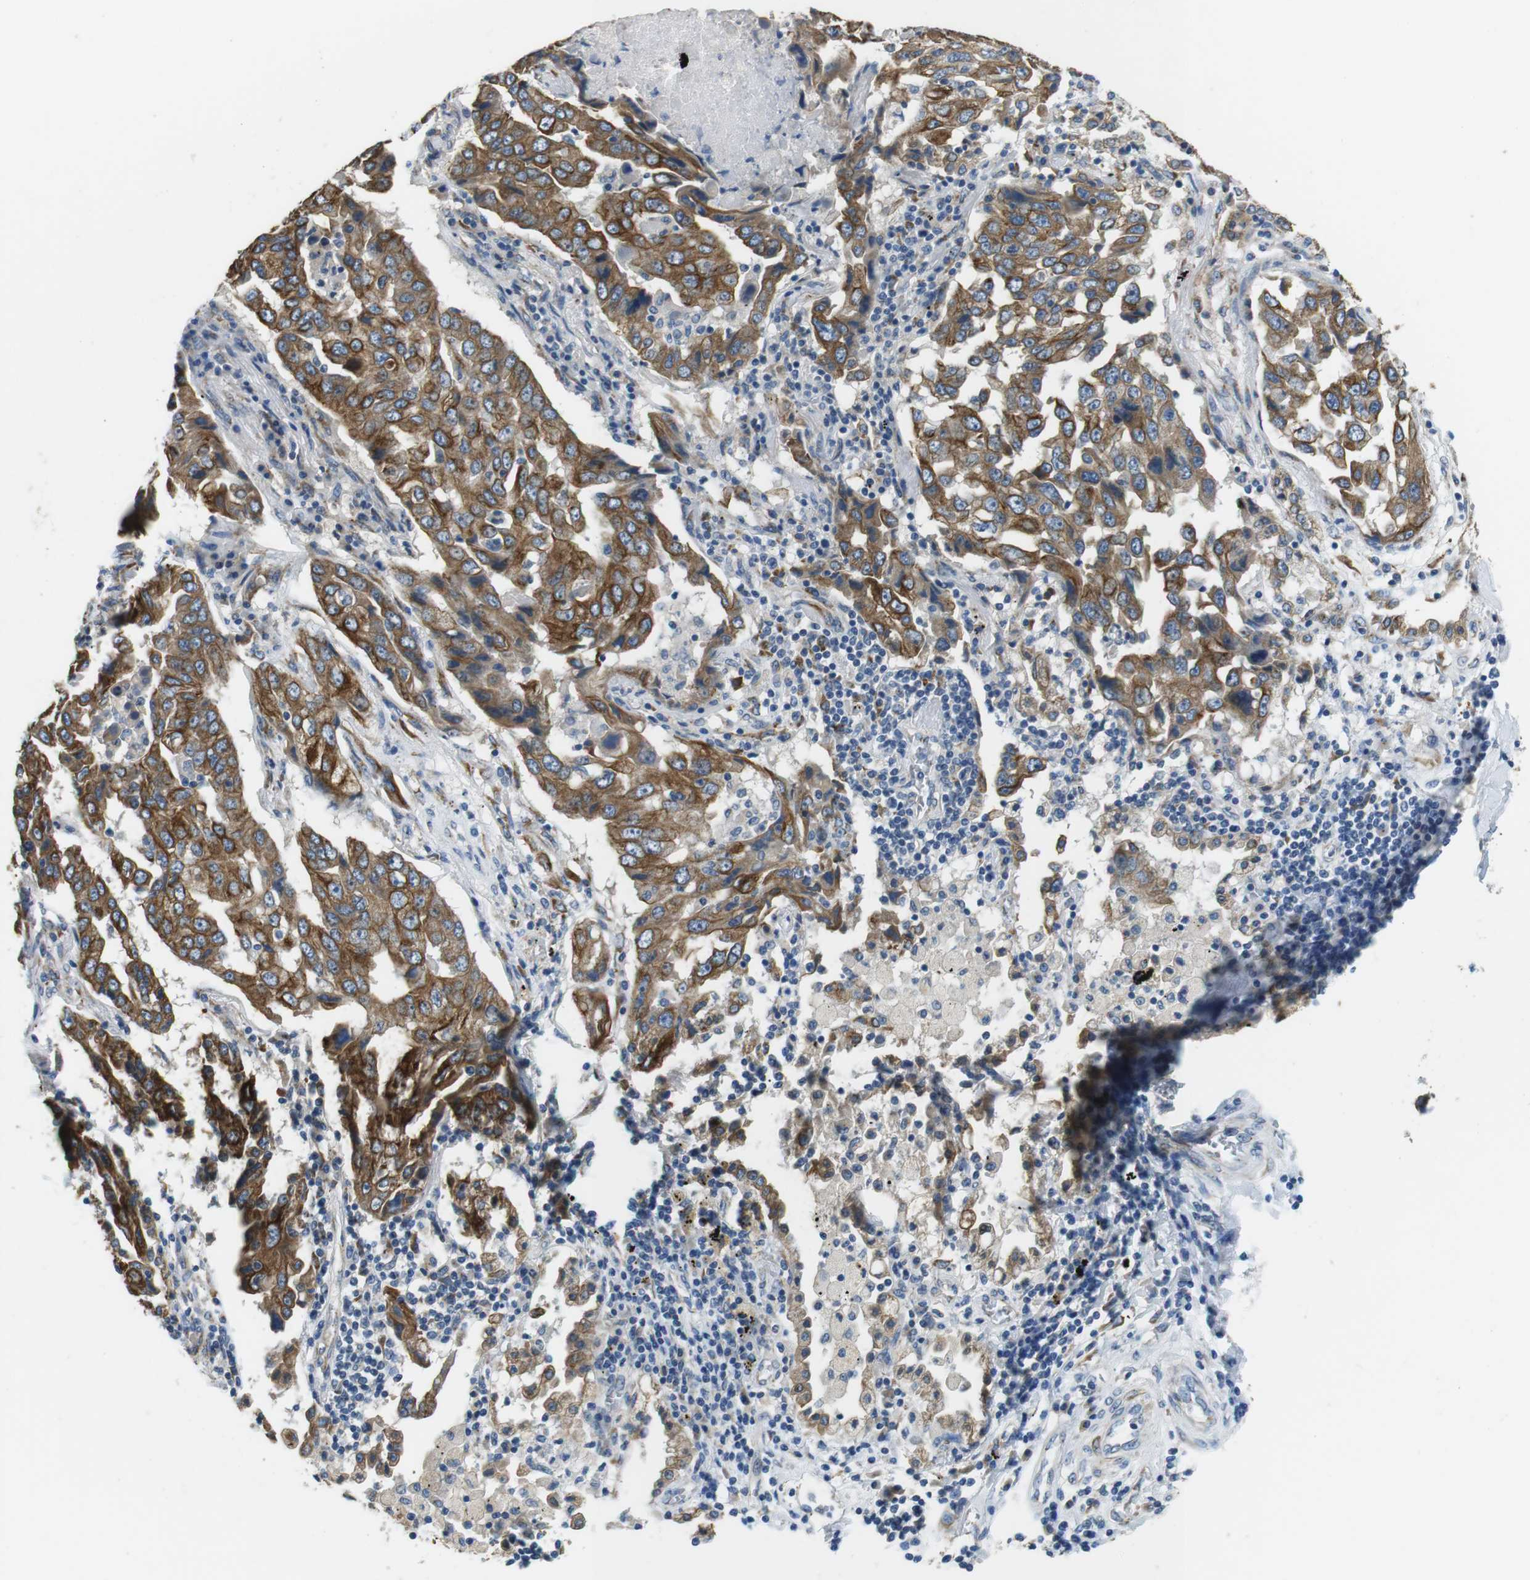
{"staining": {"intensity": "moderate", "quantity": ">75%", "location": "cytoplasmic/membranous"}, "tissue": "lung cancer", "cell_type": "Tumor cells", "image_type": "cancer", "snomed": [{"axis": "morphology", "description": "Adenocarcinoma, NOS"}, {"axis": "topography", "description": "Lung"}], "caption": "Protein expression analysis of lung cancer exhibits moderate cytoplasmic/membranous staining in approximately >75% of tumor cells.", "gene": "UNC5CL", "patient": {"sex": "female", "age": 65}}